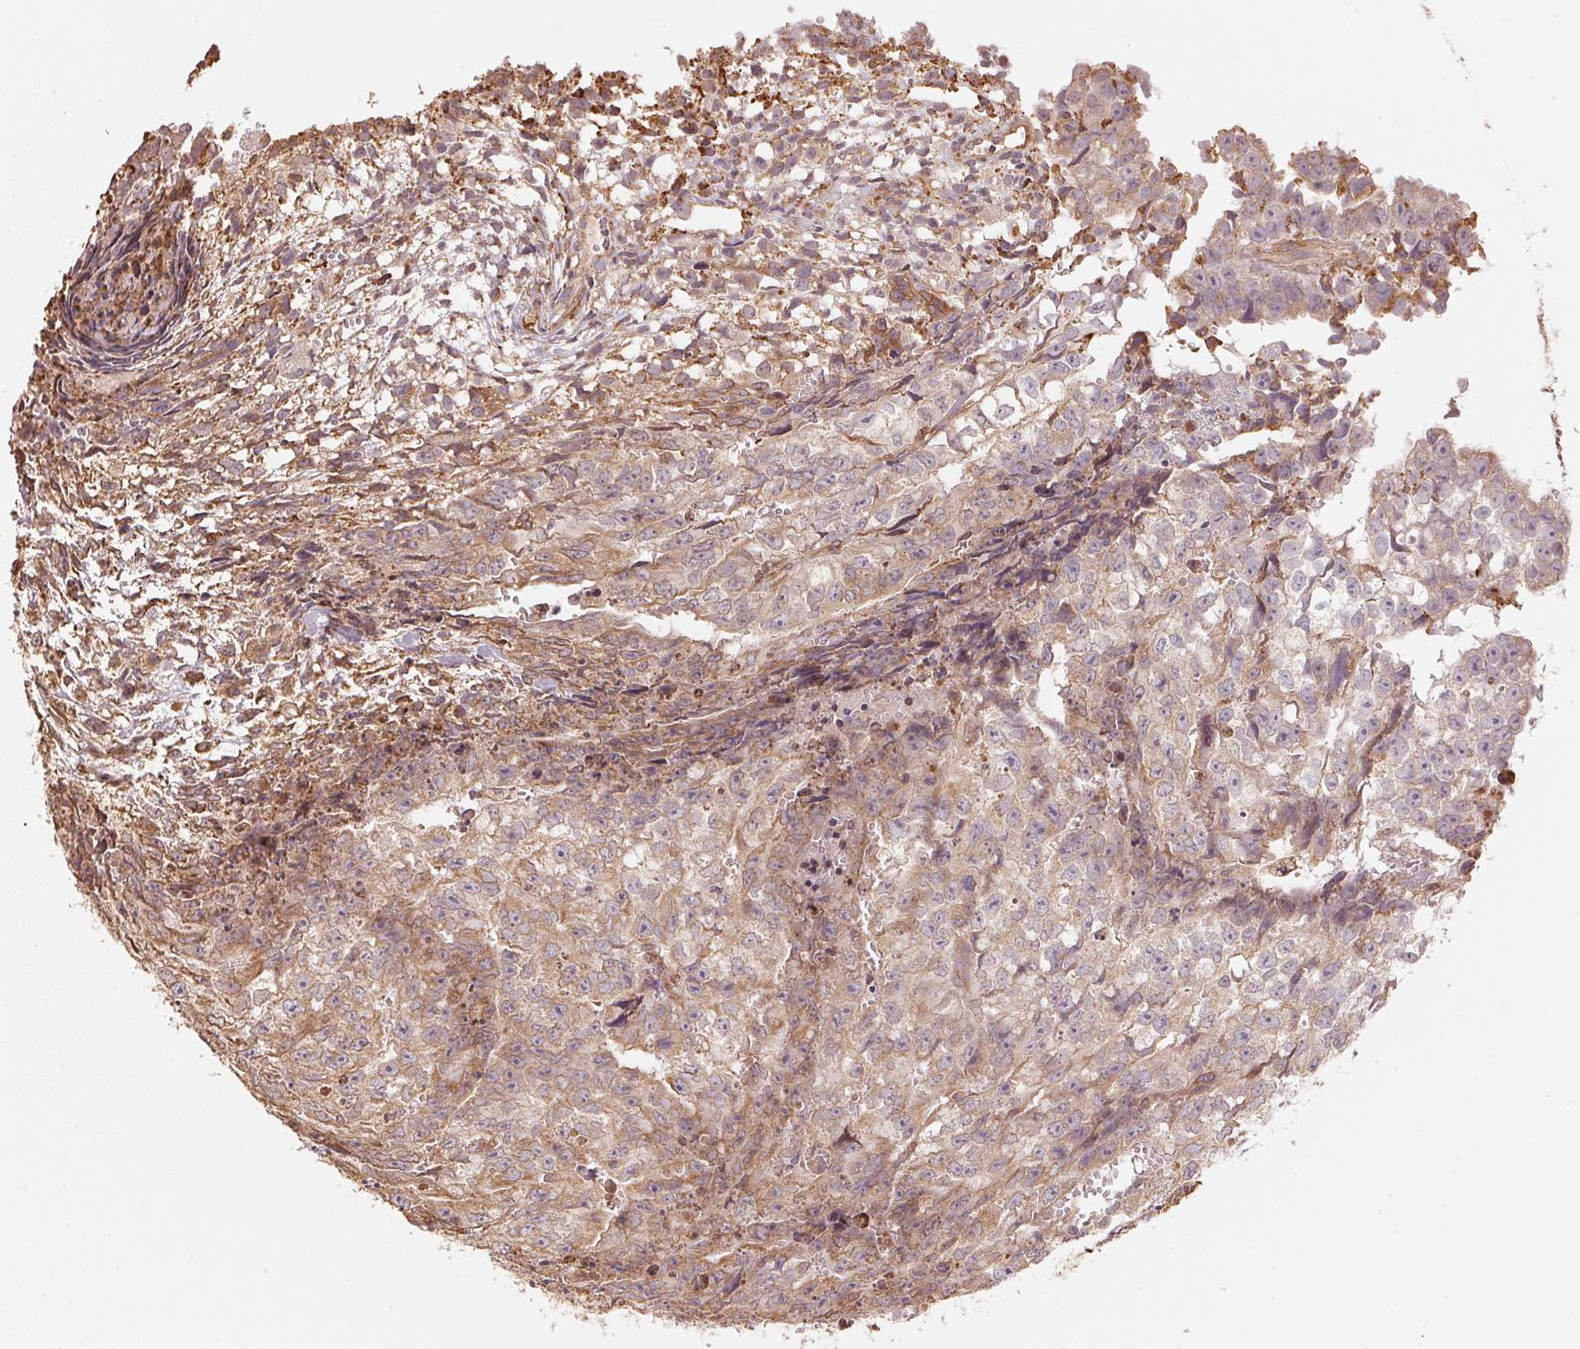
{"staining": {"intensity": "moderate", "quantity": "25%-75%", "location": "cytoplasmic/membranous"}, "tissue": "testis cancer", "cell_type": "Tumor cells", "image_type": "cancer", "snomed": [{"axis": "morphology", "description": "Carcinoma, Embryonal, NOS"}, {"axis": "morphology", "description": "Teratoma, malignant, NOS"}, {"axis": "topography", "description": "Testis"}], "caption": "This image demonstrates testis malignant teratoma stained with immunohistochemistry to label a protein in brown. The cytoplasmic/membranous of tumor cells show moderate positivity for the protein. Nuclei are counter-stained blue.", "gene": "C6orf163", "patient": {"sex": "male", "age": 24}}